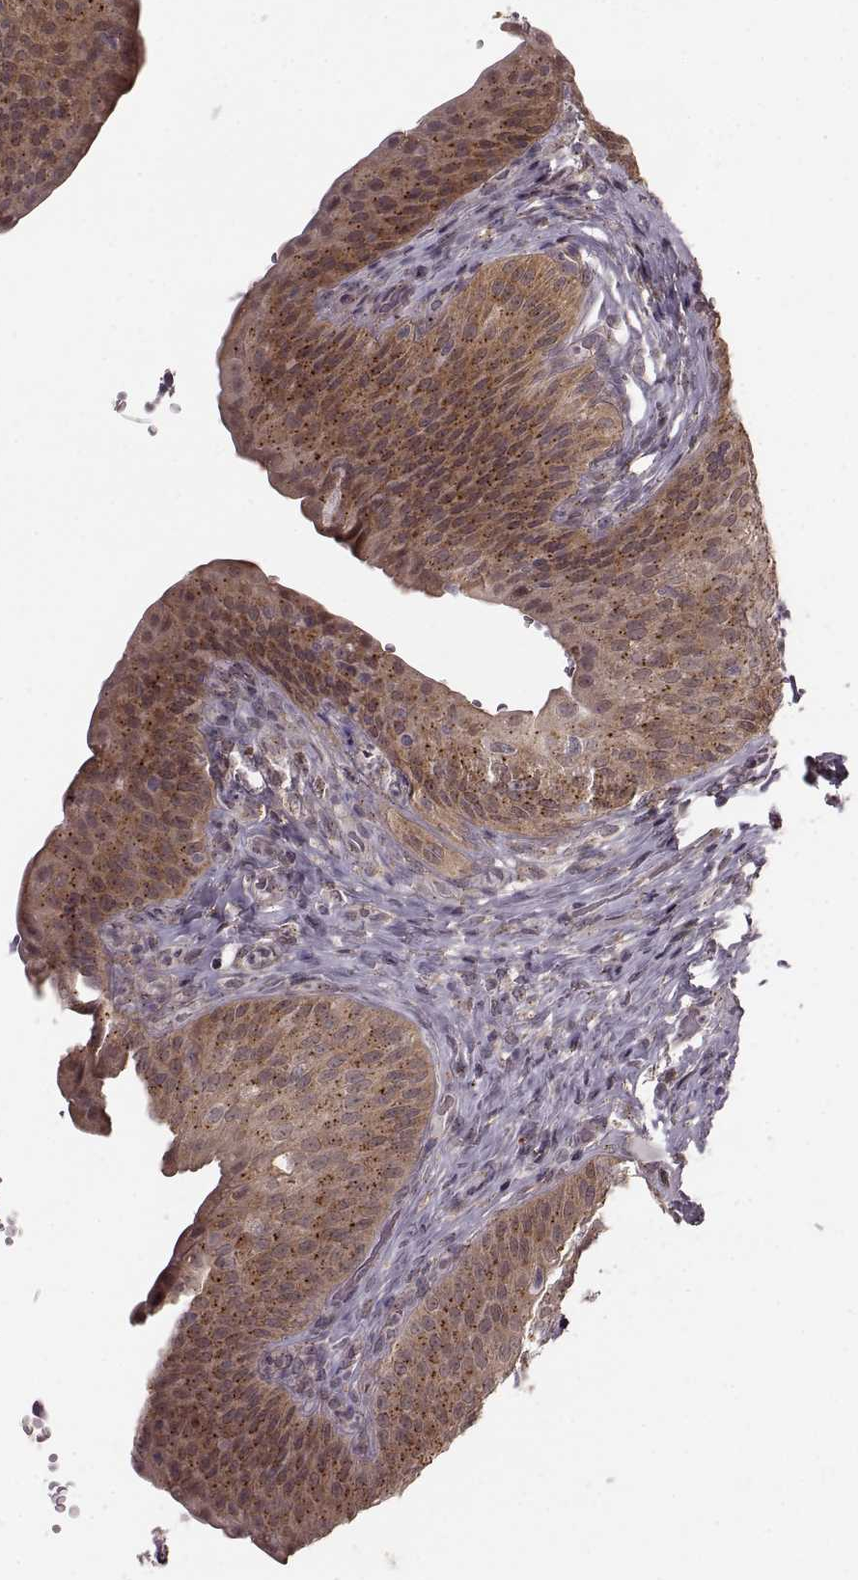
{"staining": {"intensity": "moderate", "quantity": ">75%", "location": "cytoplasmic/membranous"}, "tissue": "urinary bladder", "cell_type": "Urothelial cells", "image_type": "normal", "snomed": [{"axis": "morphology", "description": "Normal tissue, NOS"}, {"axis": "topography", "description": "Urinary bladder"}], "caption": "Immunohistochemistry of unremarkable human urinary bladder displays medium levels of moderate cytoplasmic/membranous expression in about >75% of urothelial cells.", "gene": "GSS", "patient": {"sex": "male", "age": 66}}